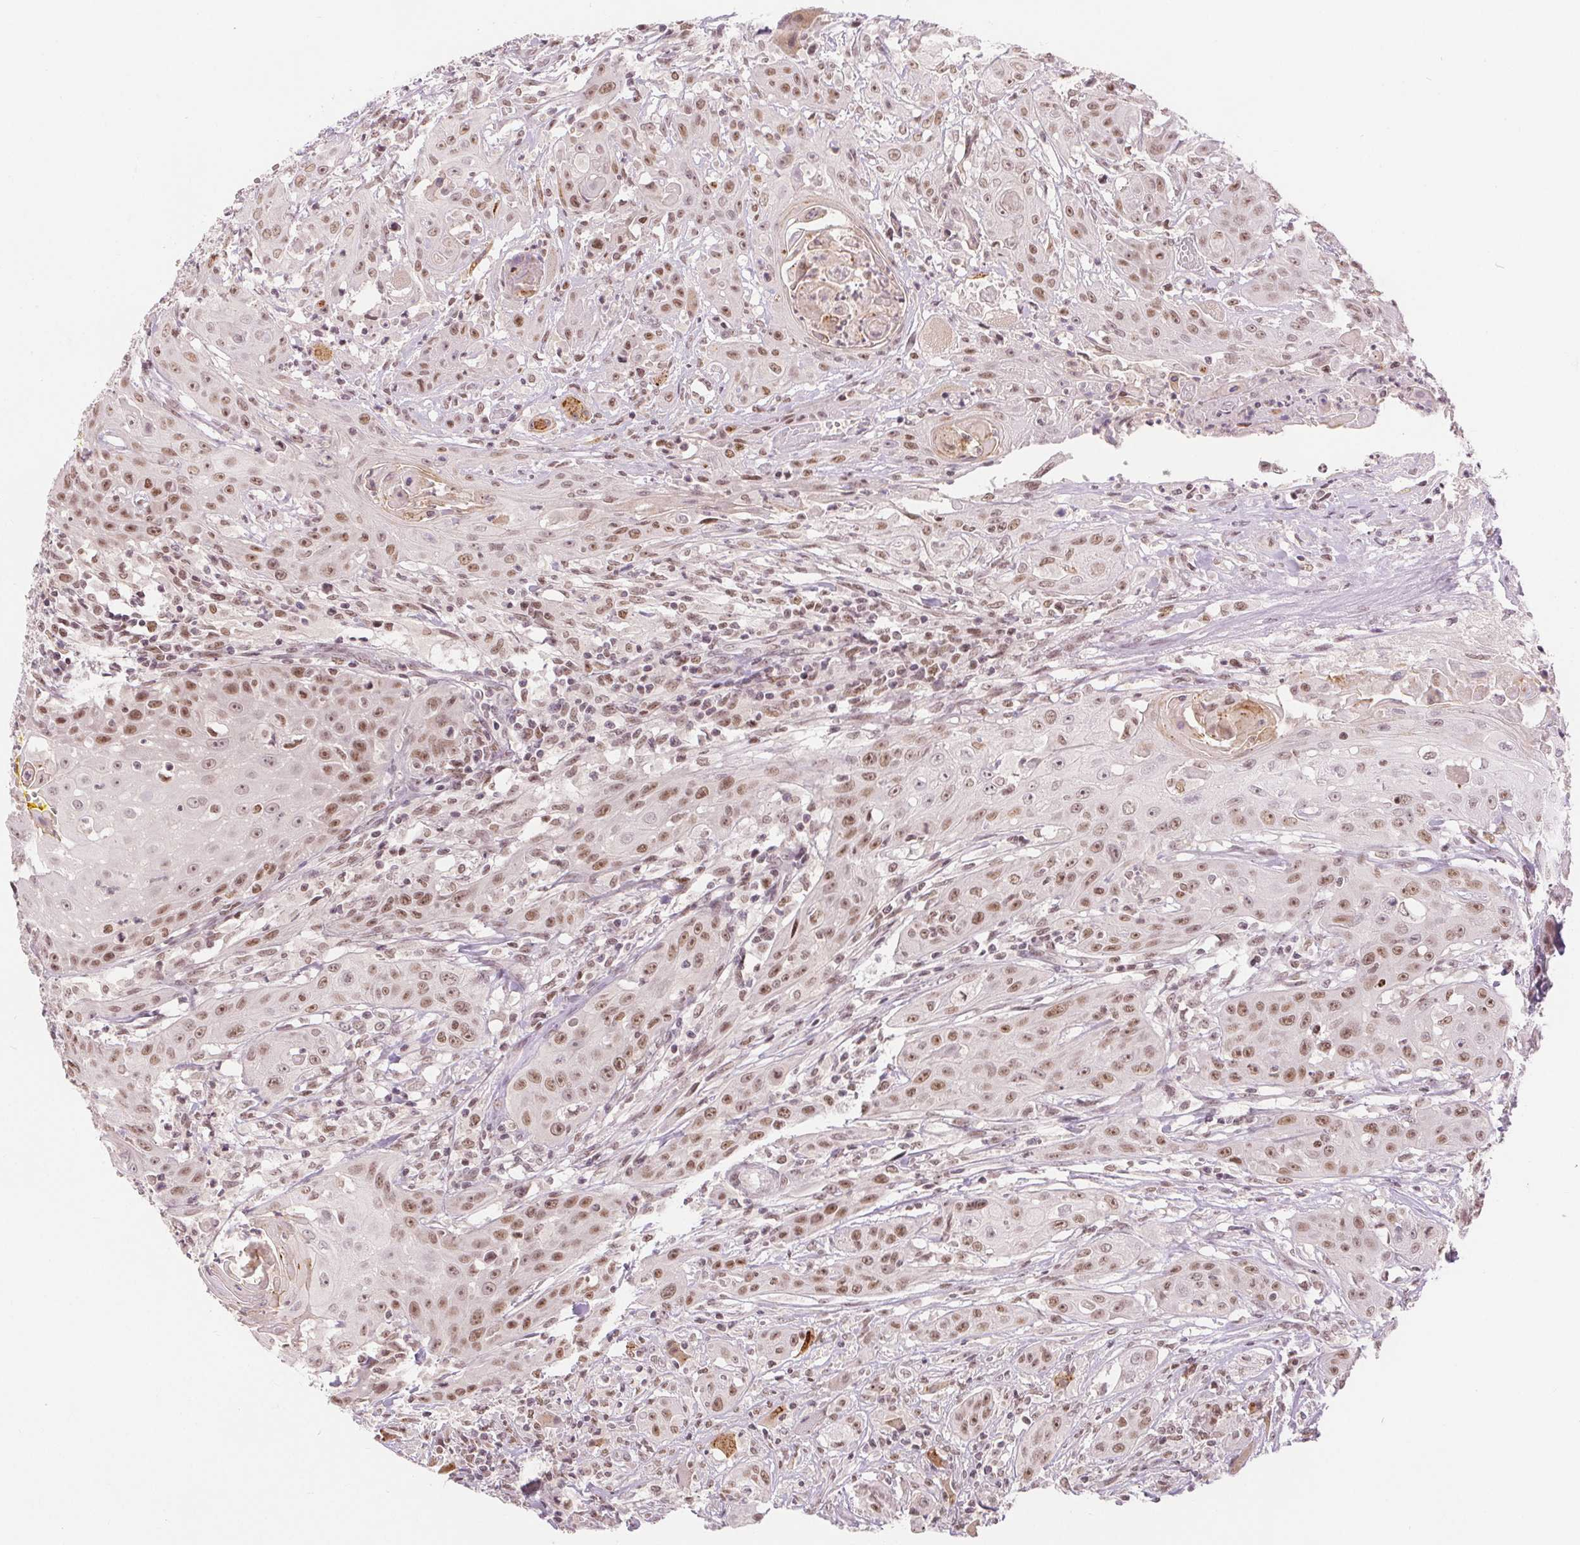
{"staining": {"intensity": "moderate", "quantity": ">75%", "location": "nuclear"}, "tissue": "head and neck cancer", "cell_type": "Tumor cells", "image_type": "cancer", "snomed": [{"axis": "morphology", "description": "Squamous cell carcinoma, NOS"}, {"axis": "topography", "description": "Oral tissue"}, {"axis": "topography", "description": "Head-Neck"}, {"axis": "topography", "description": "Neck, NOS"}], "caption": "Immunohistochemical staining of head and neck squamous cell carcinoma displays moderate nuclear protein expression in approximately >75% of tumor cells.", "gene": "DEK", "patient": {"sex": "female", "age": 55}}